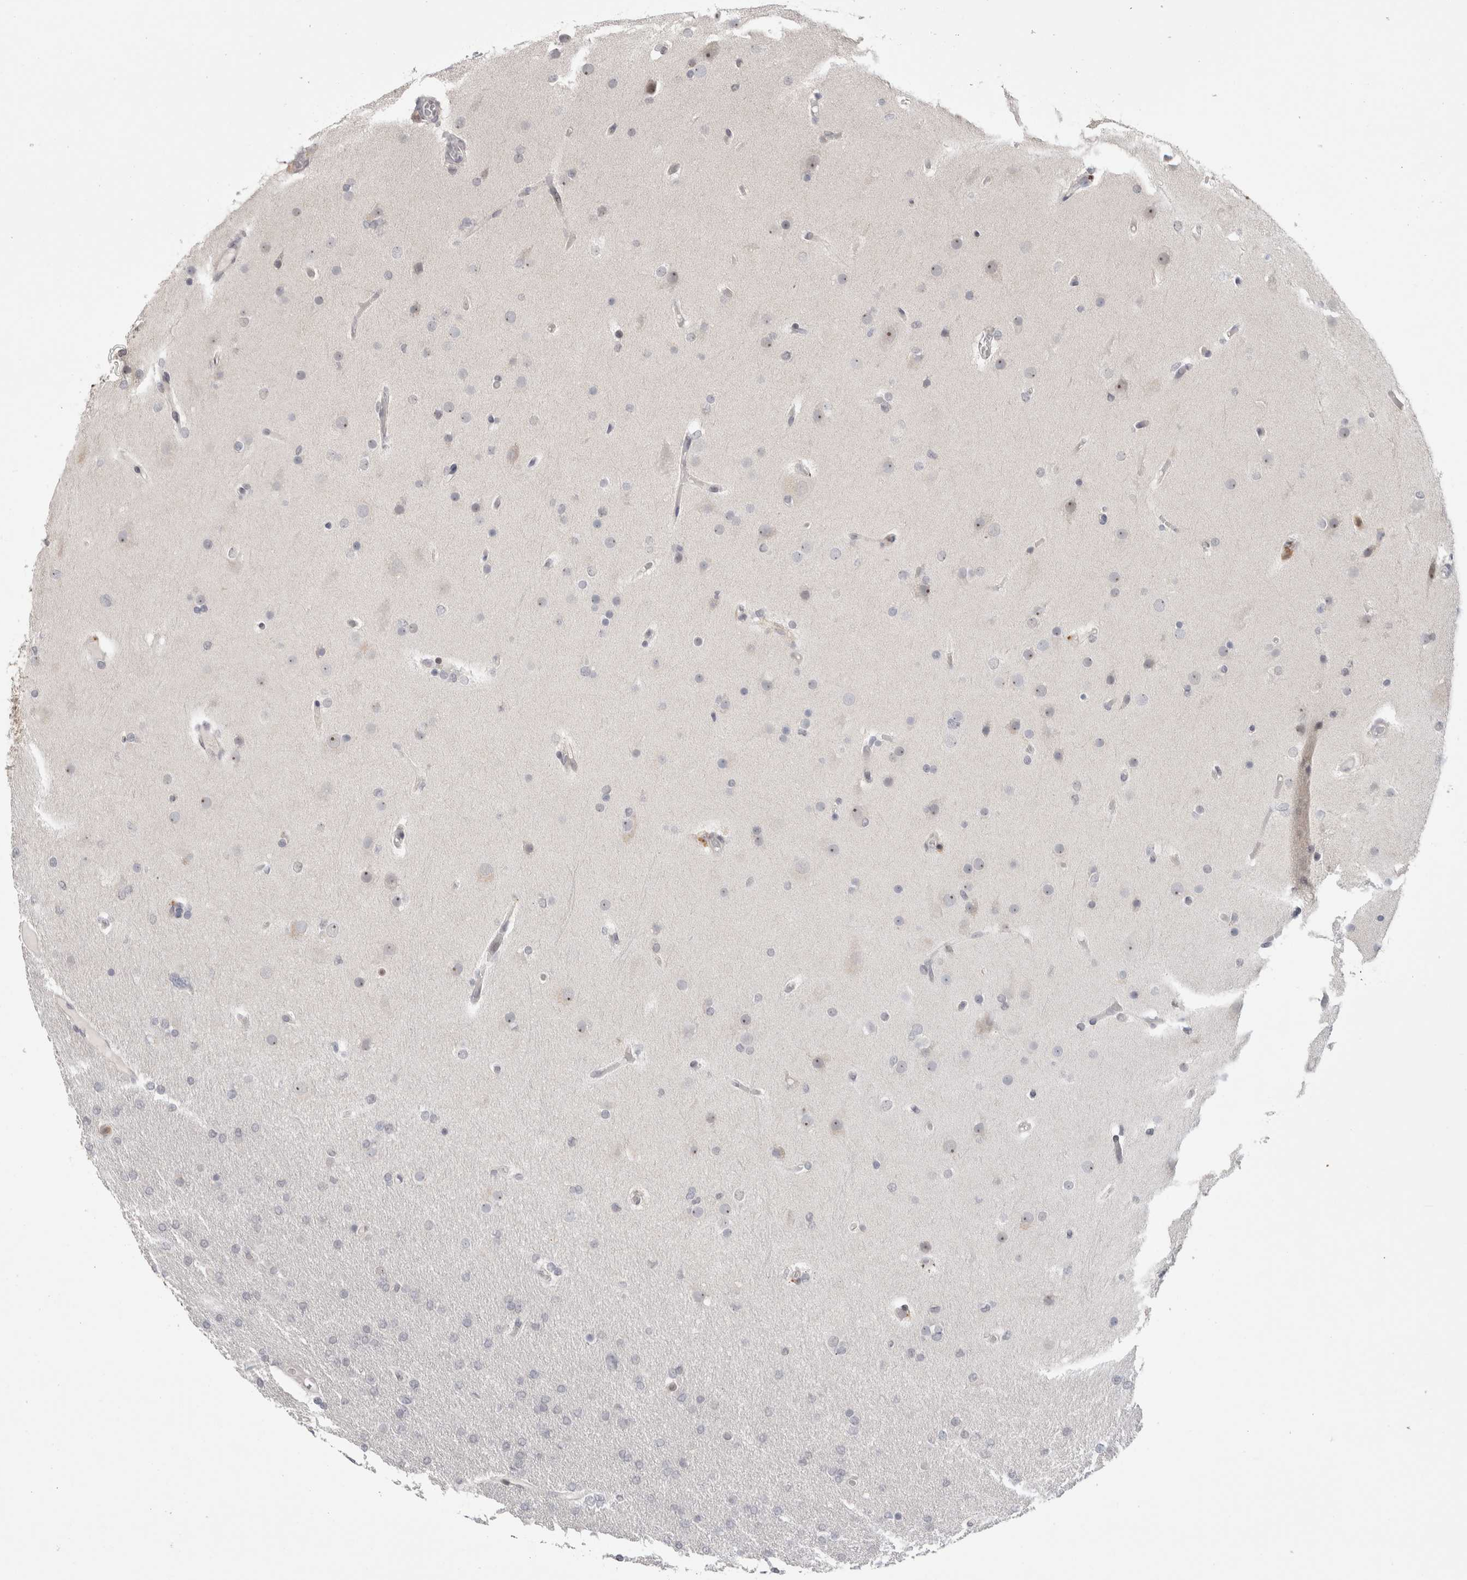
{"staining": {"intensity": "negative", "quantity": "none", "location": "none"}, "tissue": "glioma", "cell_type": "Tumor cells", "image_type": "cancer", "snomed": [{"axis": "morphology", "description": "Glioma, malignant, High grade"}, {"axis": "topography", "description": "Cerebral cortex"}], "caption": "The micrograph exhibits no staining of tumor cells in high-grade glioma (malignant).", "gene": "SENP6", "patient": {"sex": "female", "age": 36}}